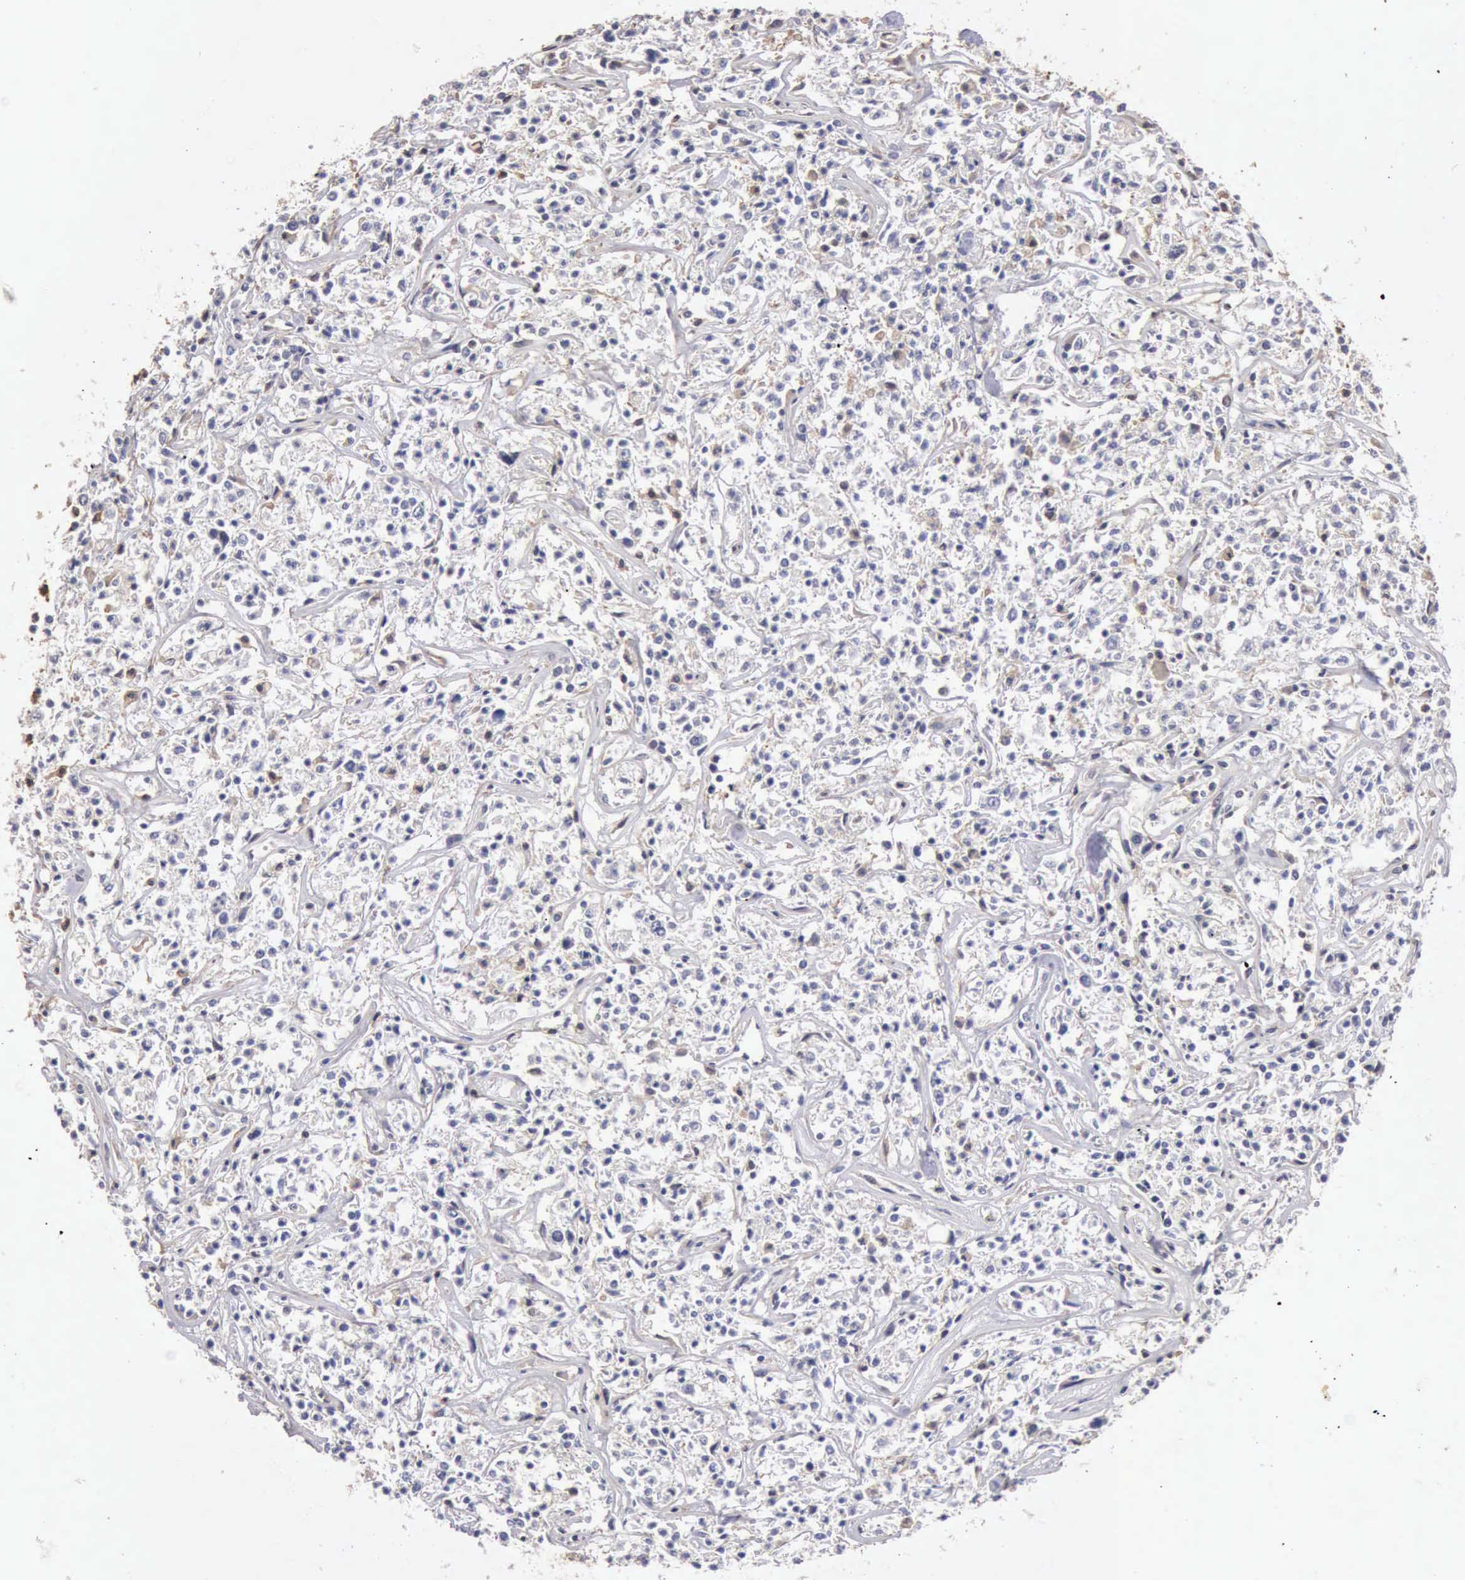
{"staining": {"intensity": "negative", "quantity": "none", "location": "none"}, "tissue": "lymphoma", "cell_type": "Tumor cells", "image_type": "cancer", "snomed": [{"axis": "morphology", "description": "Malignant lymphoma, non-Hodgkin's type, Low grade"}, {"axis": "topography", "description": "Small intestine"}], "caption": "Tumor cells show no significant staining in lymphoma. (Brightfield microscopy of DAB IHC at high magnification).", "gene": "BMX", "patient": {"sex": "female", "age": 59}}